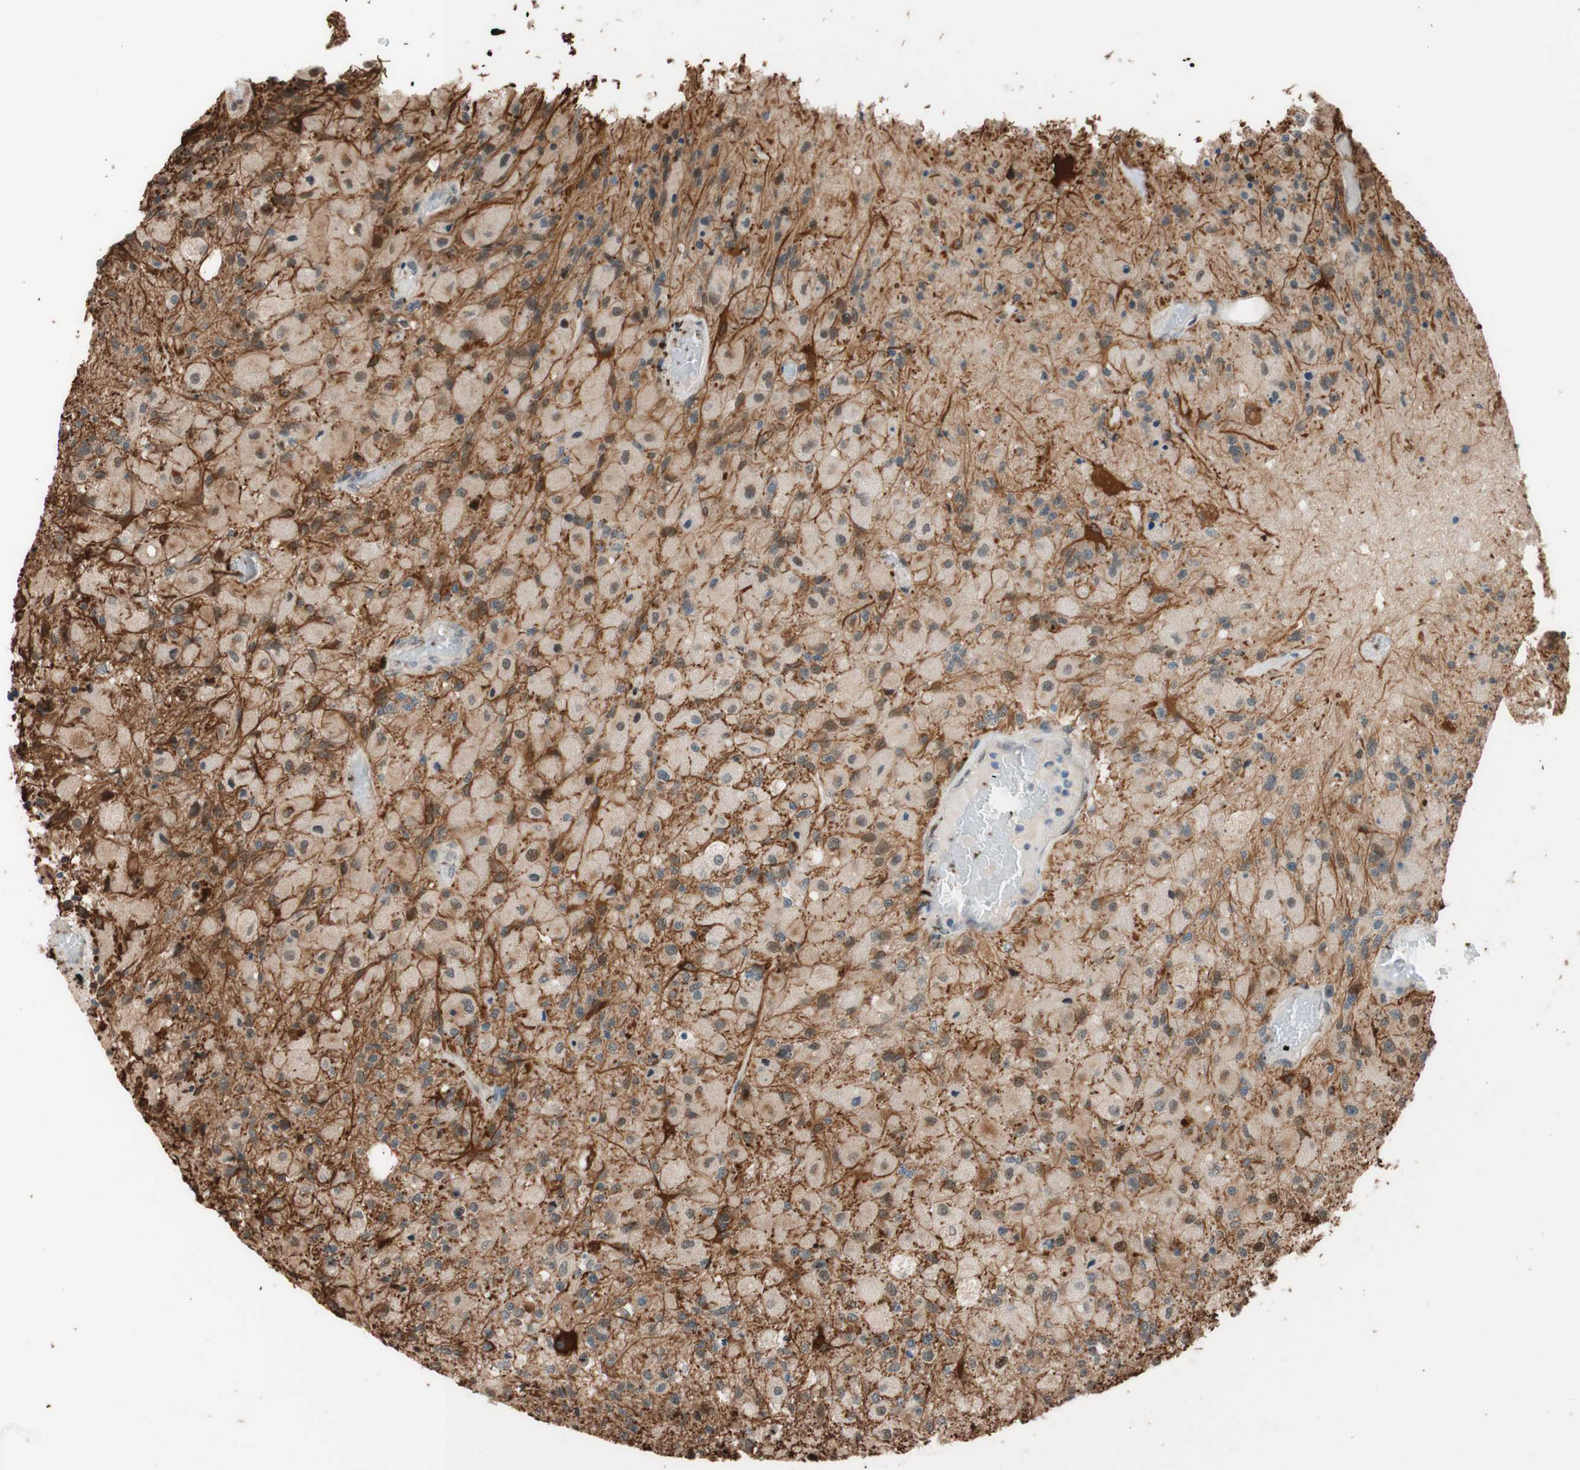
{"staining": {"intensity": "negative", "quantity": "none", "location": "none"}, "tissue": "glioma", "cell_type": "Tumor cells", "image_type": "cancer", "snomed": [{"axis": "morphology", "description": "Normal tissue, NOS"}, {"axis": "morphology", "description": "Glioma, malignant, High grade"}, {"axis": "topography", "description": "Cerebral cortex"}], "caption": "Immunohistochemistry (IHC) of human malignant high-grade glioma shows no expression in tumor cells. Brightfield microscopy of immunohistochemistry (IHC) stained with DAB (brown) and hematoxylin (blue), captured at high magnification.", "gene": "CCNC", "patient": {"sex": "male", "age": 77}}